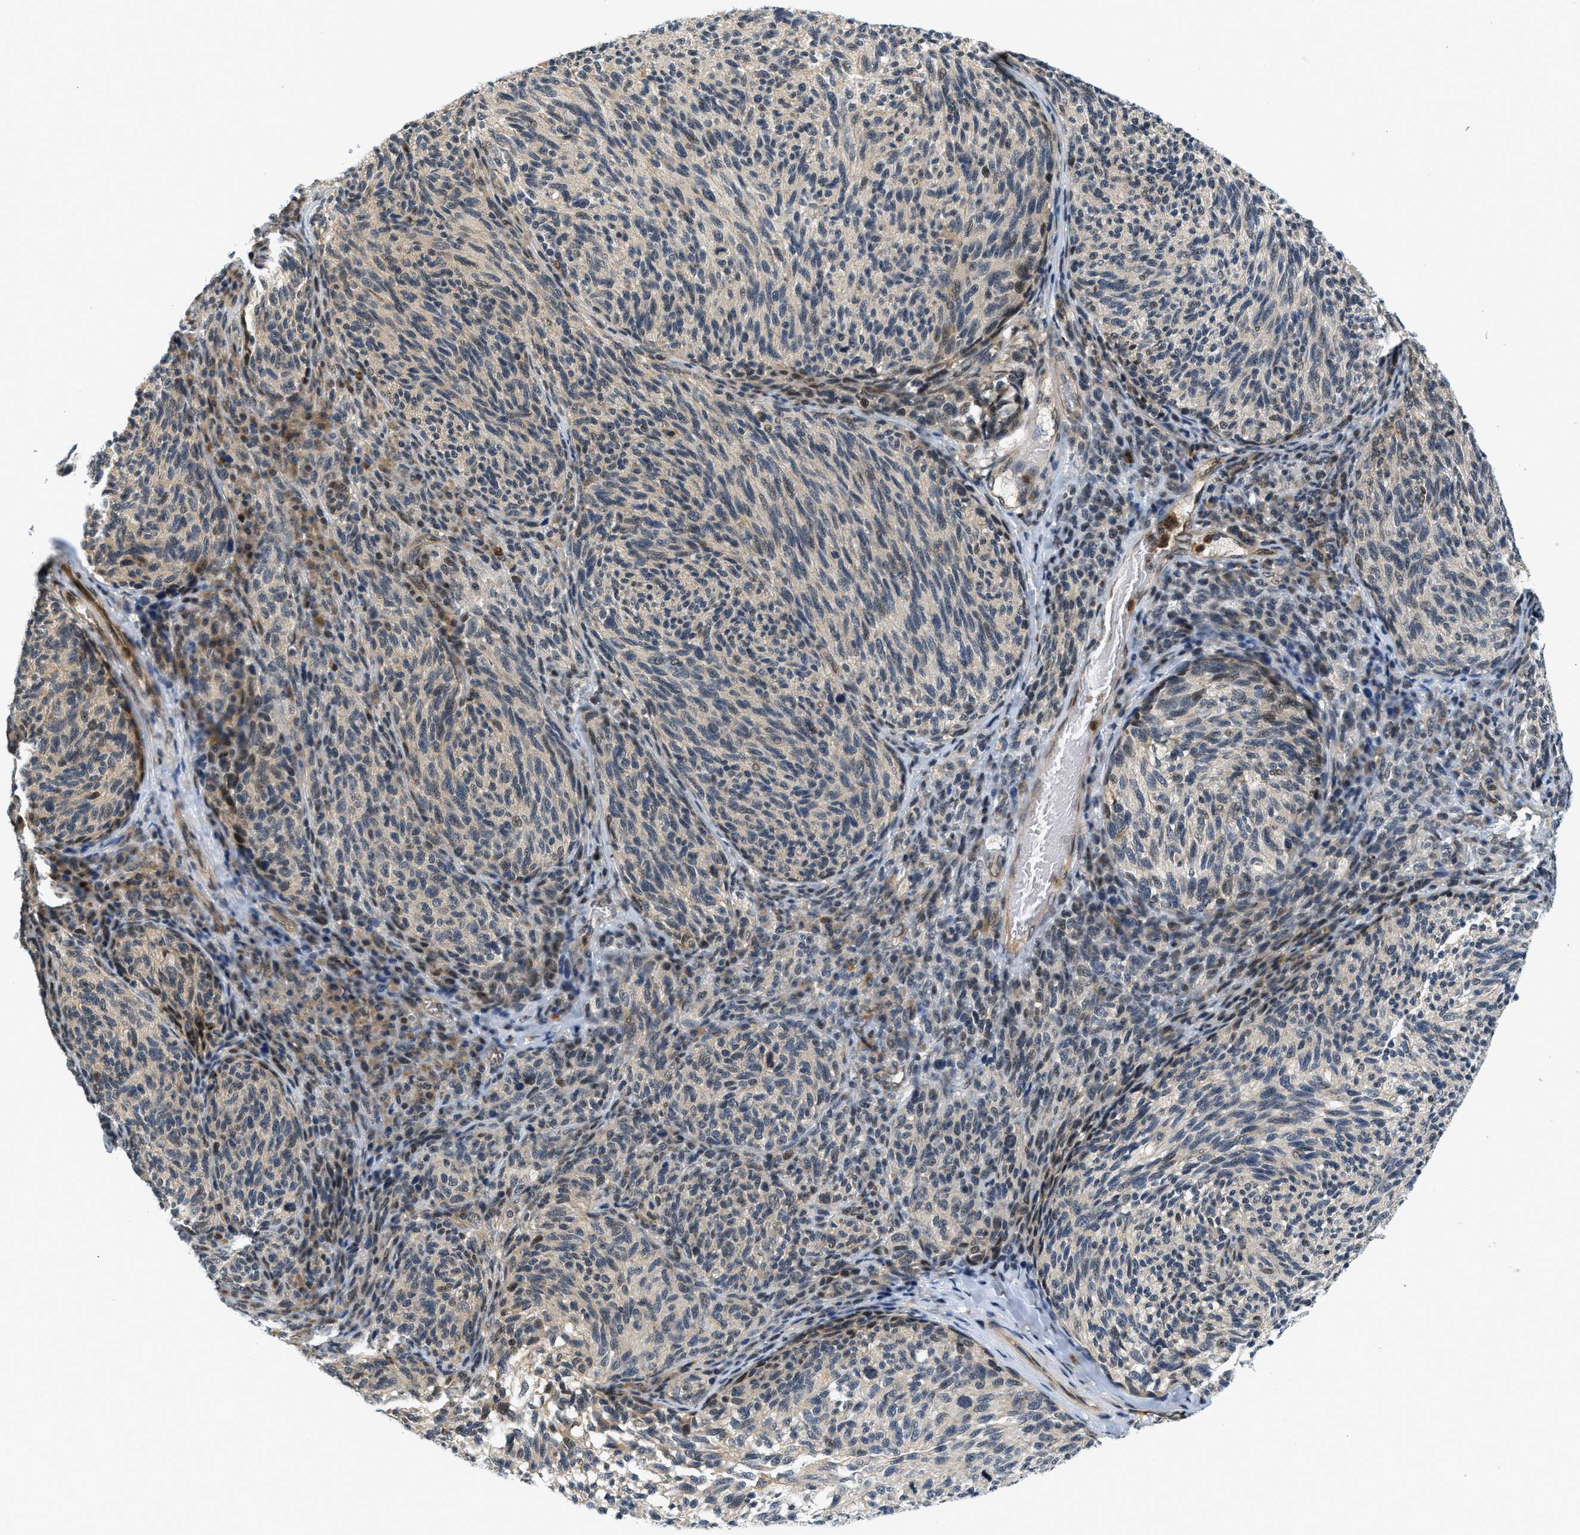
{"staining": {"intensity": "weak", "quantity": "25%-75%", "location": "cytoplasmic/membranous"}, "tissue": "melanoma", "cell_type": "Tumor cells", "image_type": "cancer", "snomed": [{"axis": "morphology", "description": "Malignant melanoma, NOS"}, {"axis": "topography", "description": "Skin"}], "caption": "Melanoma stained with immunohistochemistry (IHC) shows weak cytoplasmic/membranous positivity in approximately 25%-75% of tumor cells. The protein of interest is shown in brown color, while the nuclei are stained blue.", "gene": "KMT2A", "patient": {"sex": "female", "age": 73}}